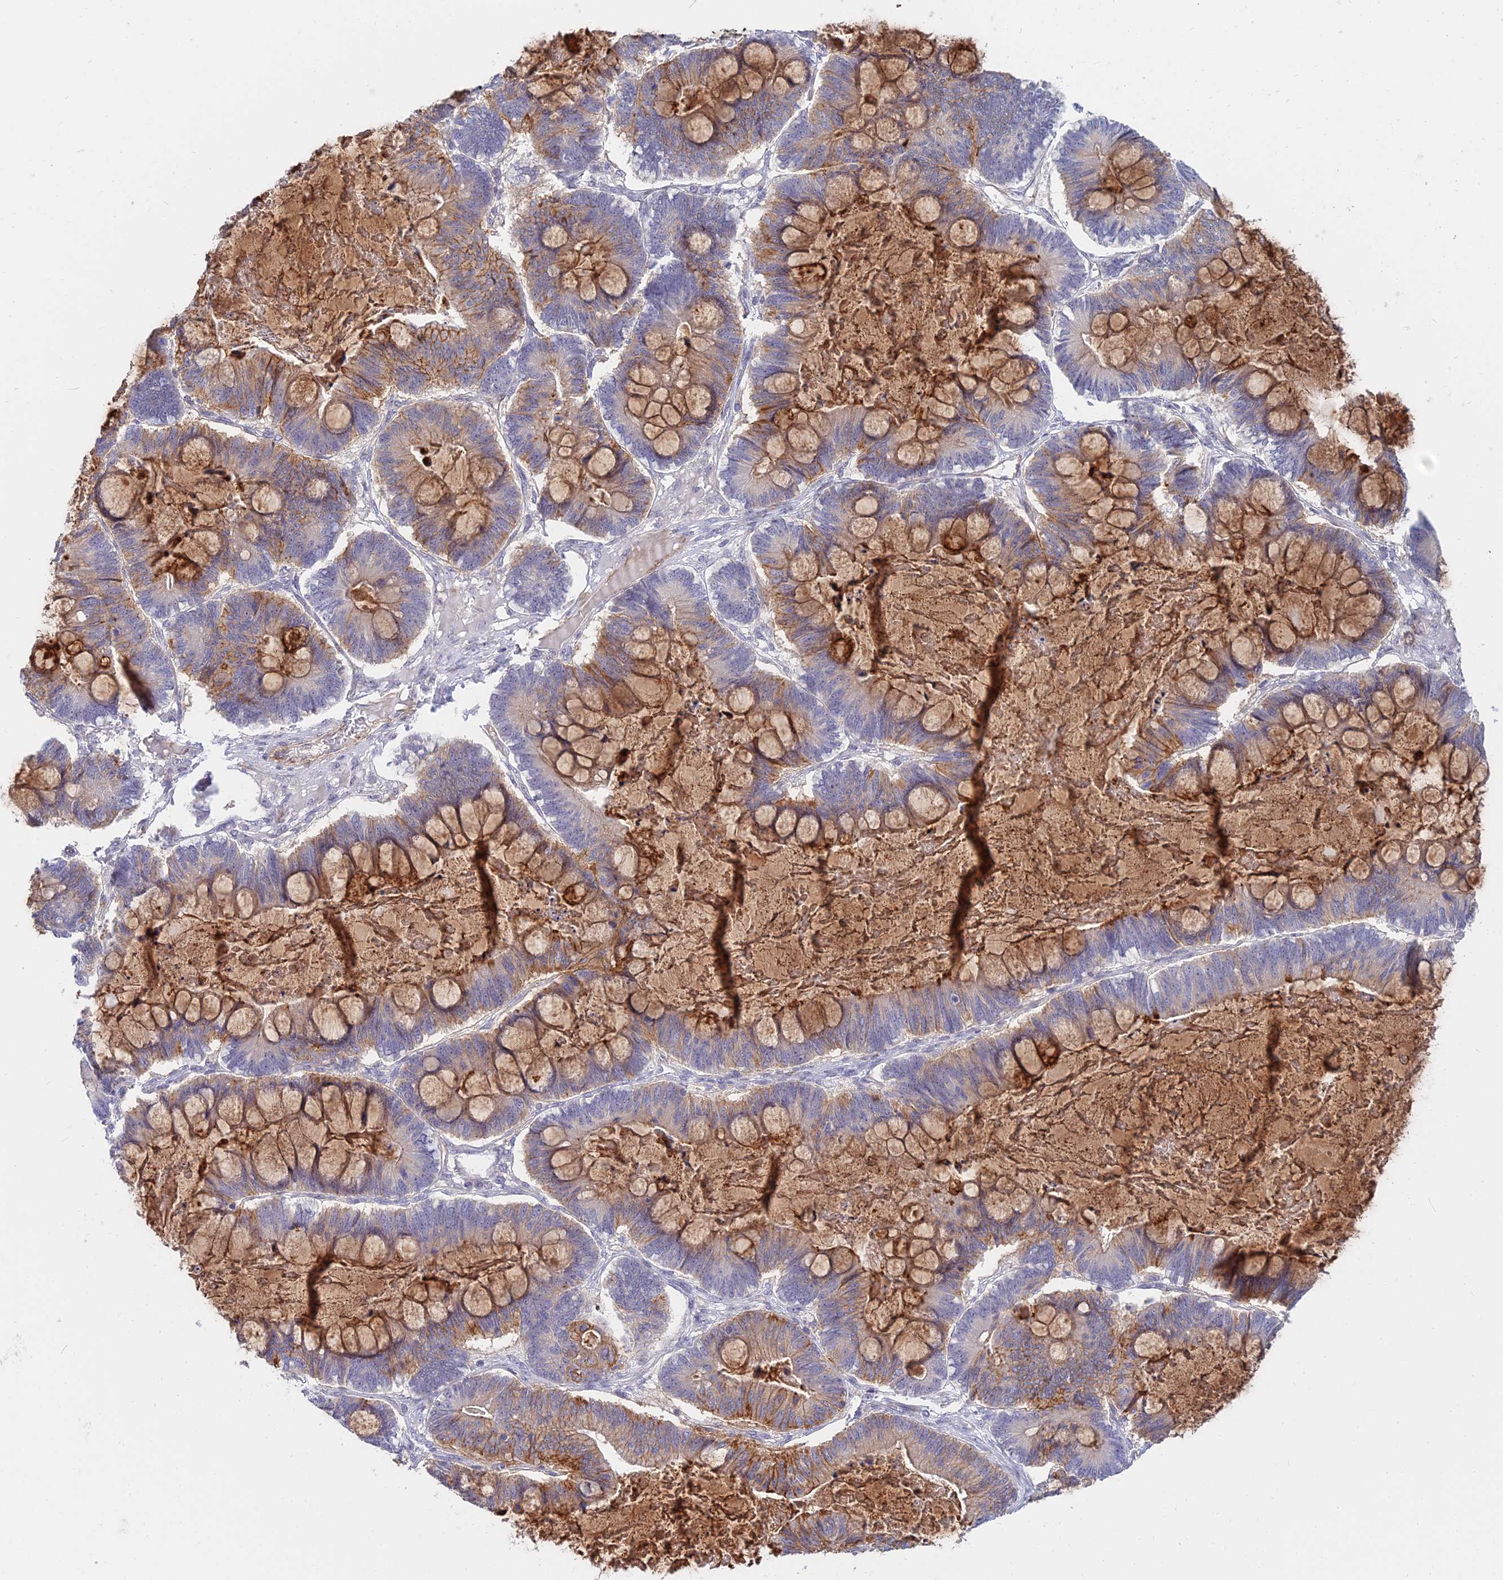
{"staining": {"intensity": "moderate", "quantity": "<25%", "location": "cytoplasmic/membranous"}, "tissue": "ovarian cancer", "cell_type": "Tumor cells", "image_type": "cancer", "snomed": [{"axis": "morphology", "description": "Cystadenocarcinoma, mucinous, NOS"}, {"axis": "topography", "description": "Ovary"}], "caption": "Tumor cells demonstrate moderate cytoplasmic/membranous expression in about <25% of cells in ovarian cancer. (DAB (3,3'-diaminobenzidine) = brown stain, brightfield microscopy at high magnification).", "gene": "TRIM43B", "patient": {"sex": "female", "age": 61}}